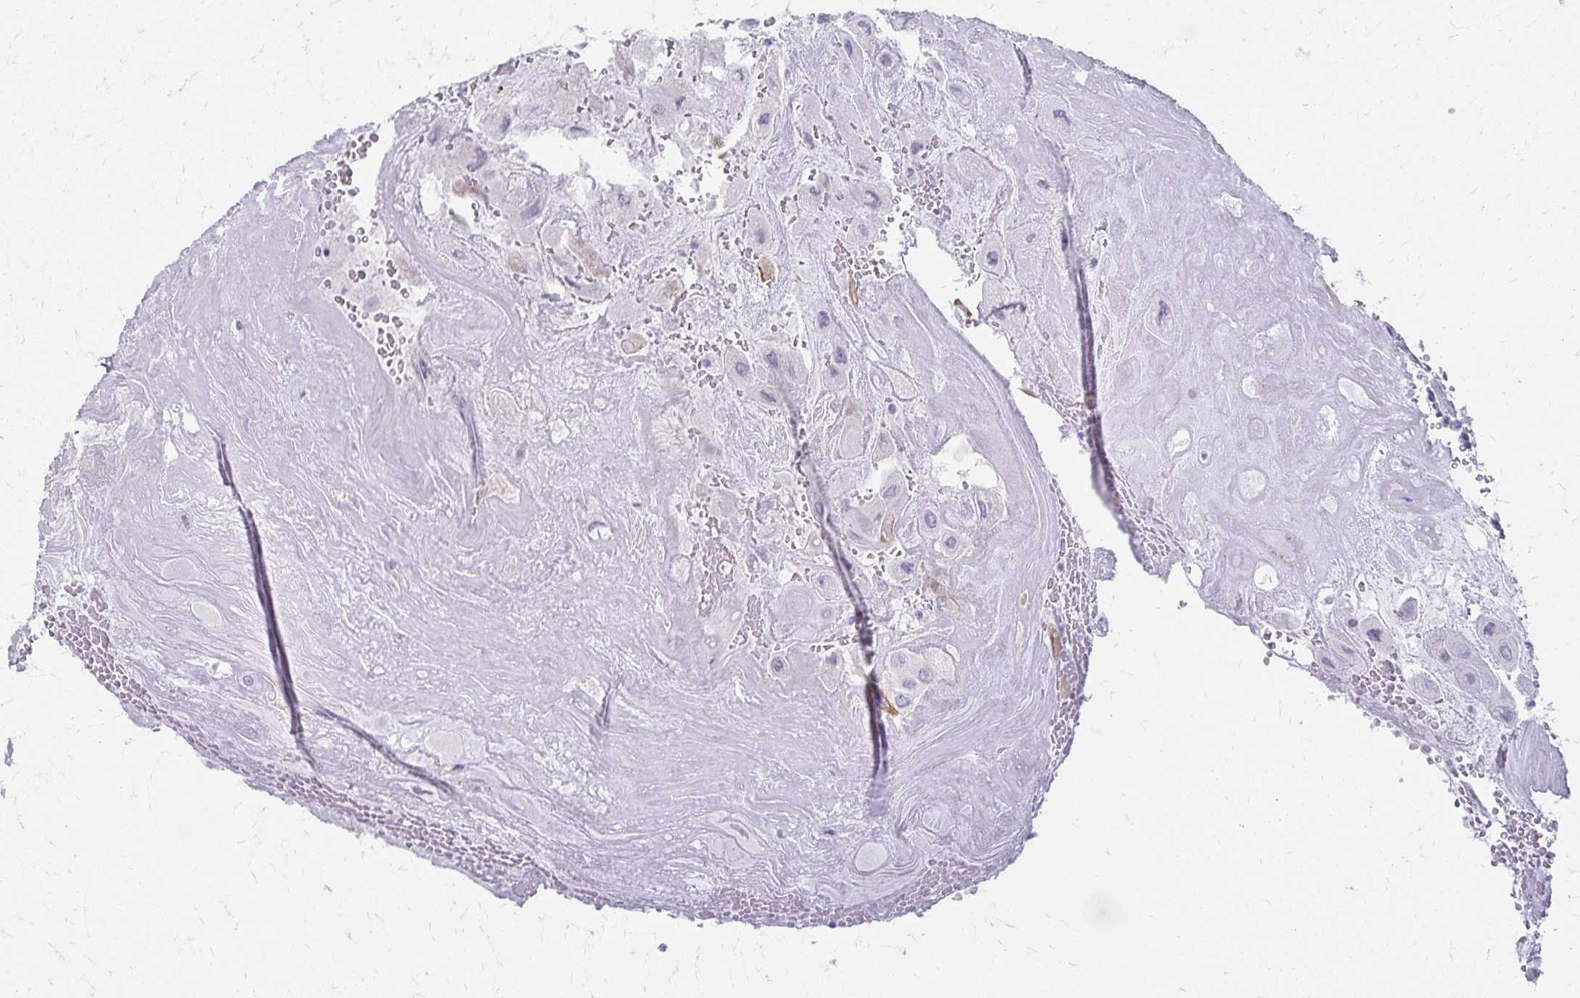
{"staining": {"intensity": "negative", "quantity": "none", "location": "none"}, "tissue": "placenta", "cell_type": "Decidual cells", "image_type": "normal", "snomed": [{"axis": "morphology", "description": "Normal tissue, NOS"}, {"axis": "topography", "description": "Placenta"}], "caption": "Immunohistochemistry (IHC) image of benign placenta: human placenta stained with DAB exhibits no significant protein staining in decidual cells.", "gene": "CYB5A", "patient": {"sex": "female", "age": 32}}